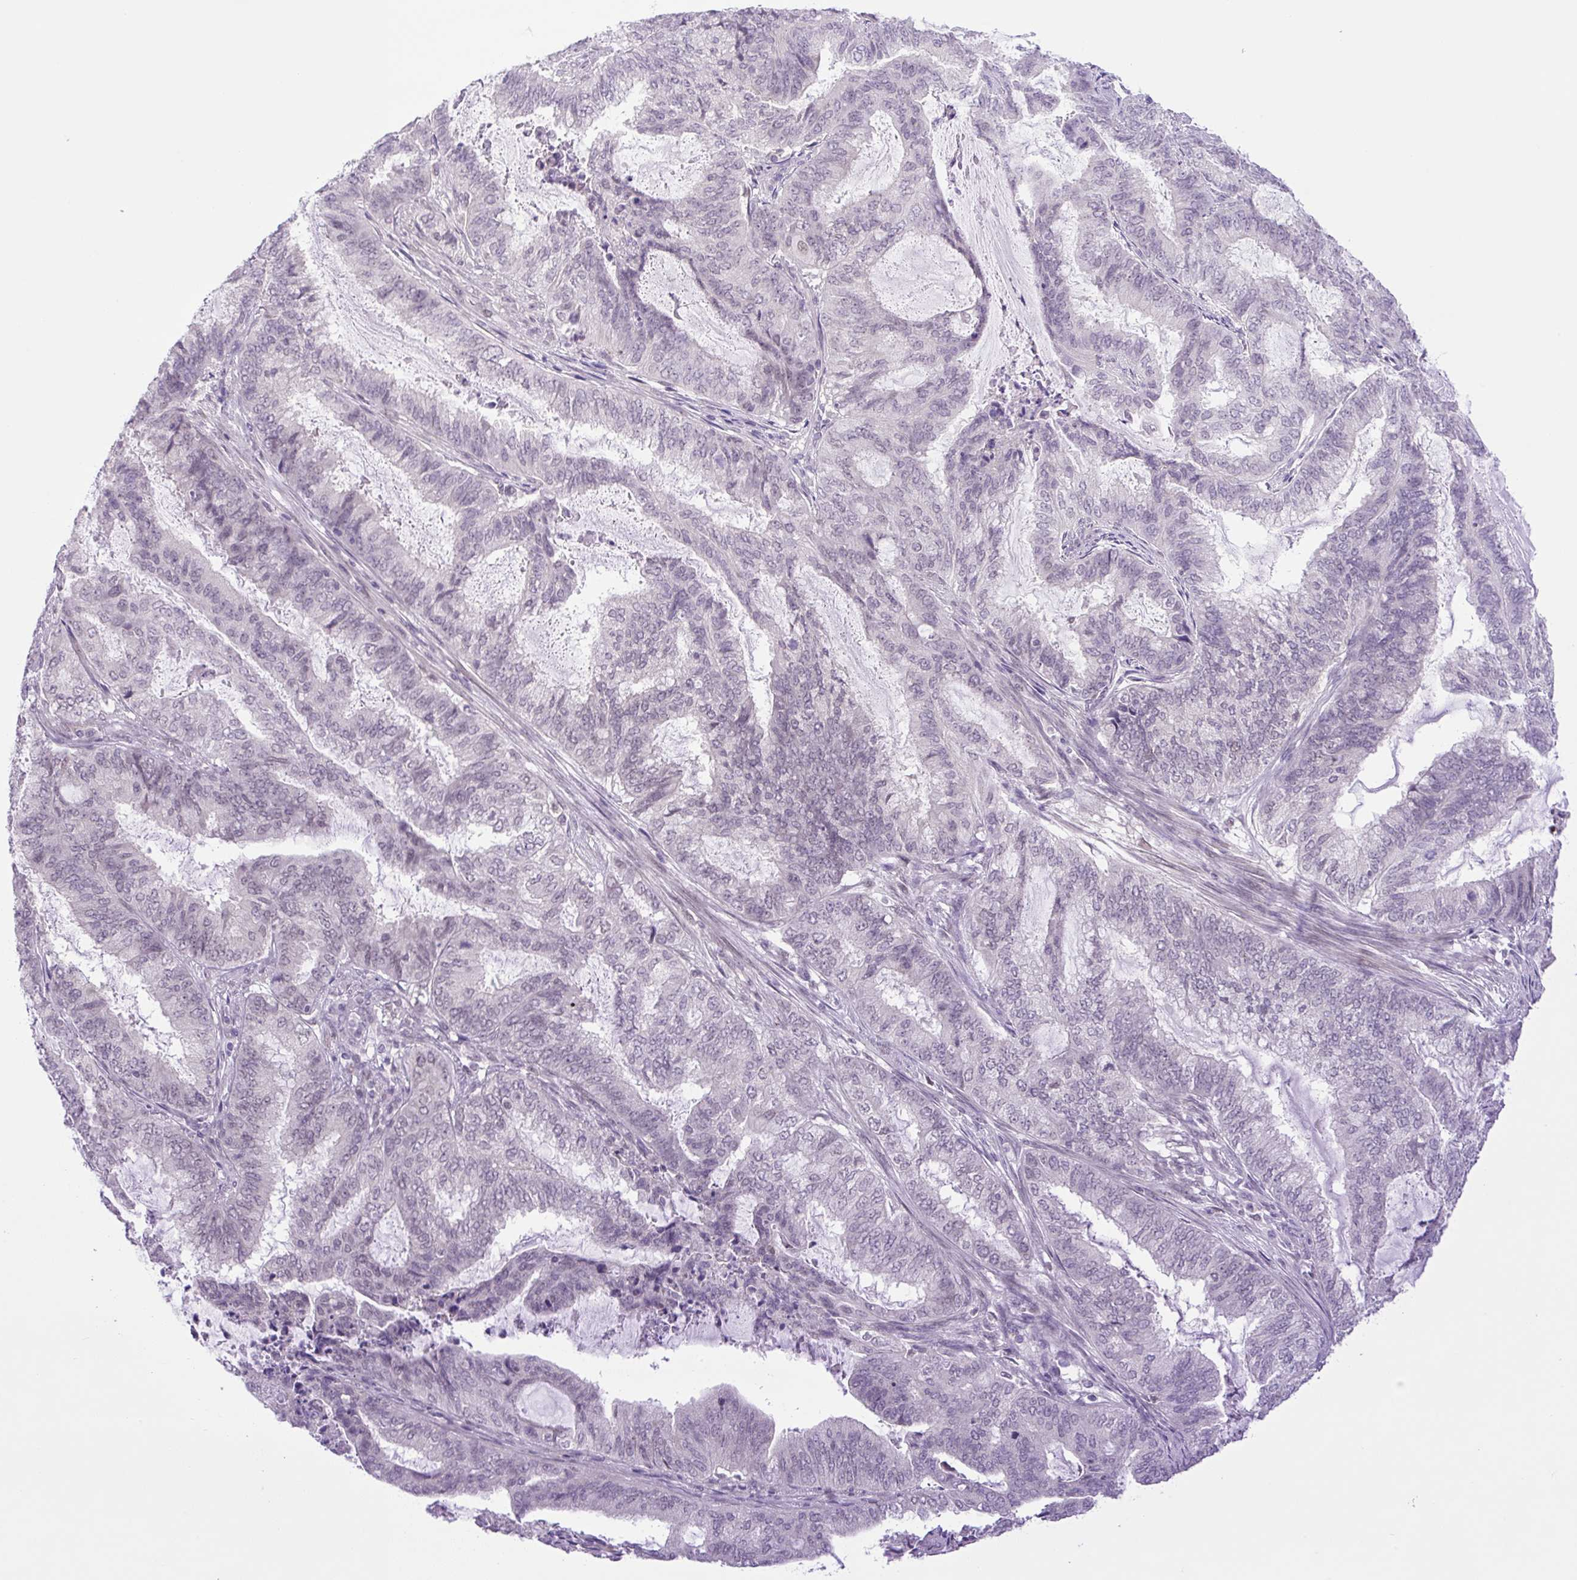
{"staining": {"intensity": "weak", "quantity": "25%-75%", "location": "nuclear"}, "tissue": "endometrial cancer", "cell_type": "Tumor cells", "image_type": "cancer", "snomed": [{"axis": "morphology", "description": "Adenocarcinoma, NOS"}, {"axis": "topography", "description": "Endometrium"}], "caption": "Immunohistochemistry histopathology image of neoplastic tissue: human adenocarcinoma (endometrial) stained using IHC displays low levels of weak protein expression localized specifically in the nuclear of tumor cells, appearing as a nuclear brown color.", "gene": "KPNA1", "patient": {"sex": "female", "age": 51}}